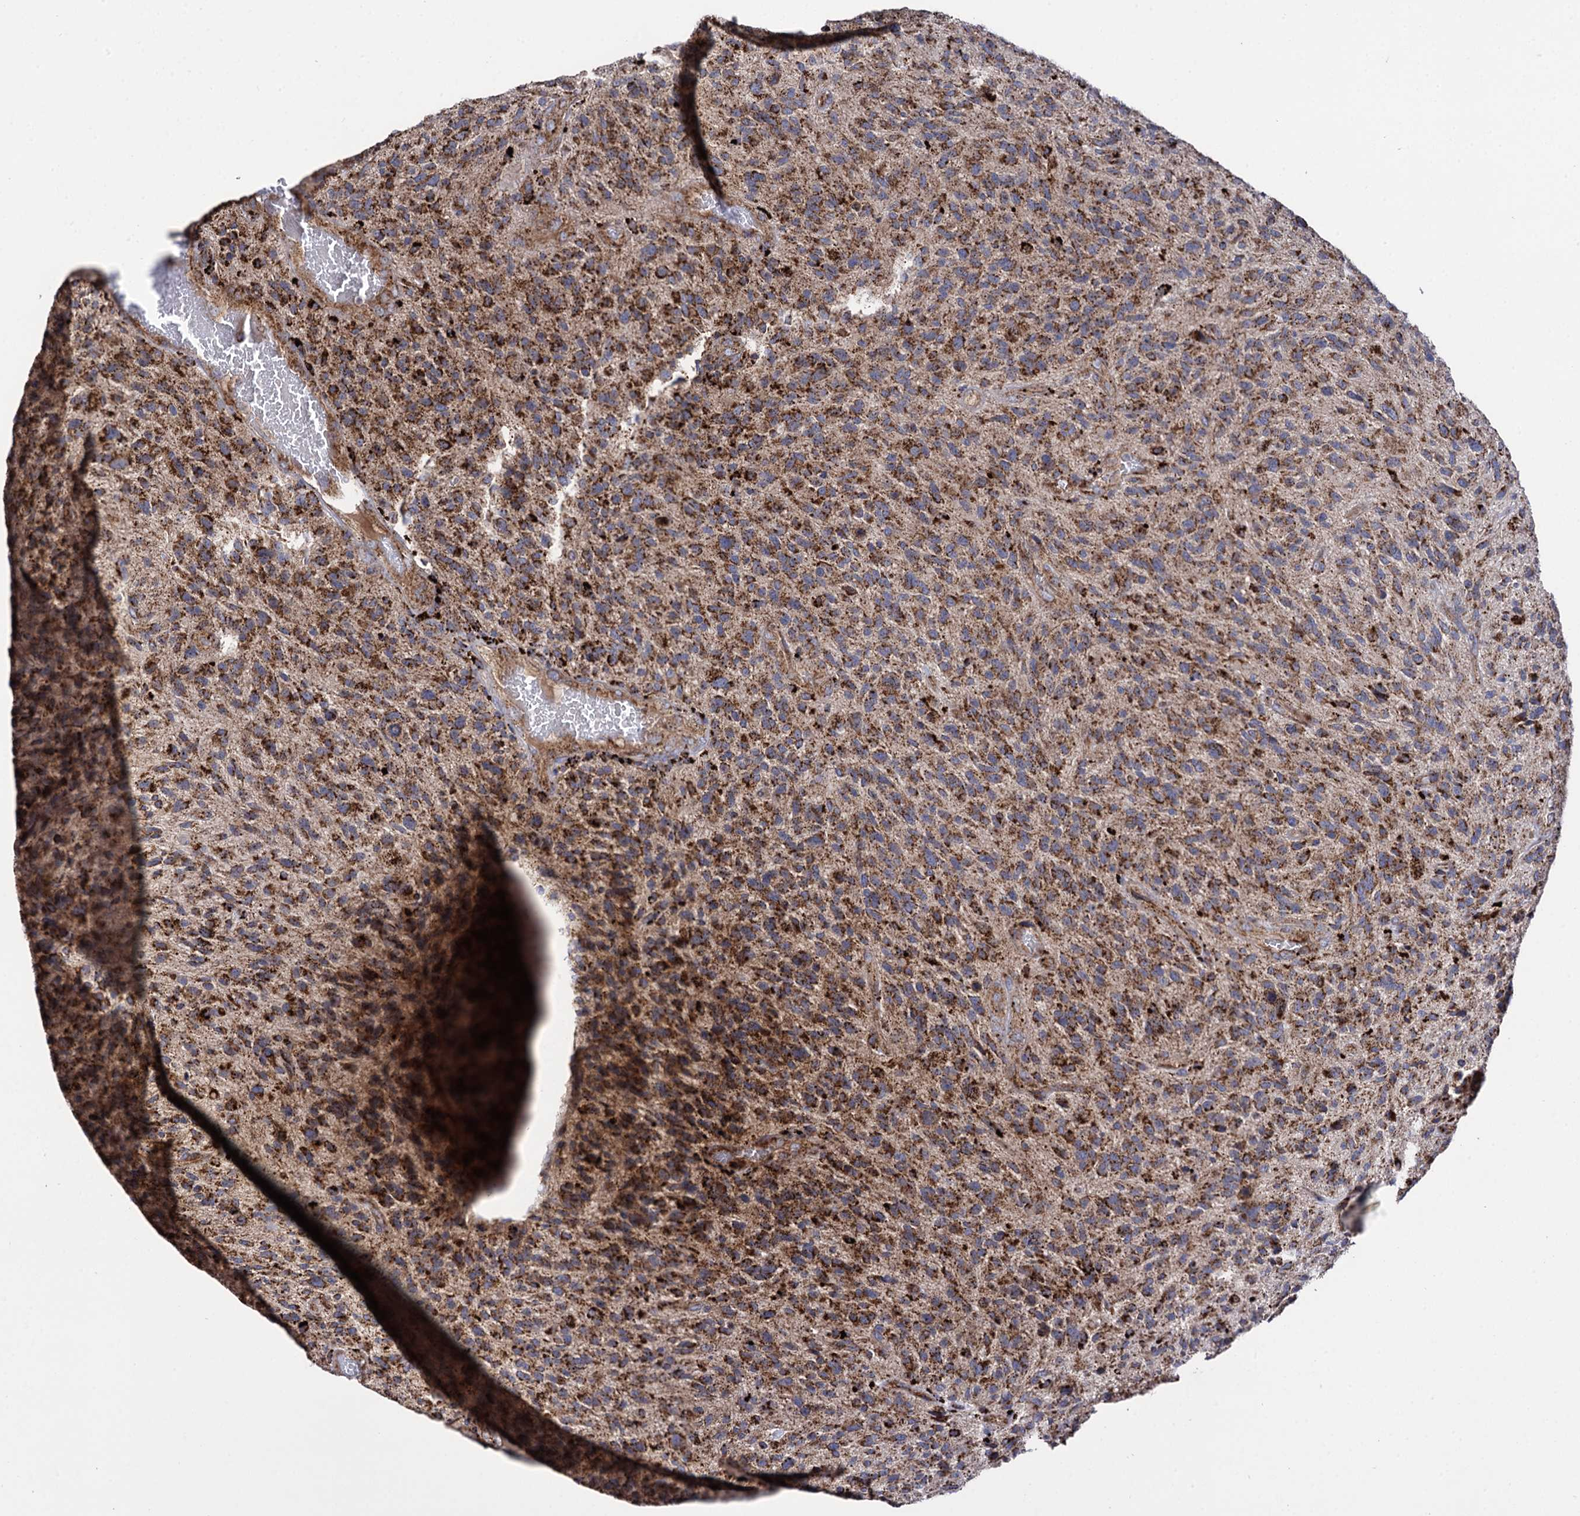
{"staining": {"intensity": "strong", "quantity": ">75%", "location": "cytoplasmic/membranous"}, "tissue": "glioma", "cell_type": "Tumor cells", "image_type": "cancer", "snomed": [{"axis": "morphology", "description": "Glioma, malignant, High grade"}, {"axis": "topography", "description": "Brain"}], "caption": "Glioma stained with a protein marker displays strong staining in tumor cells.", "gene": "IQCH", "patient": {"sex": "male", "age": 47}}